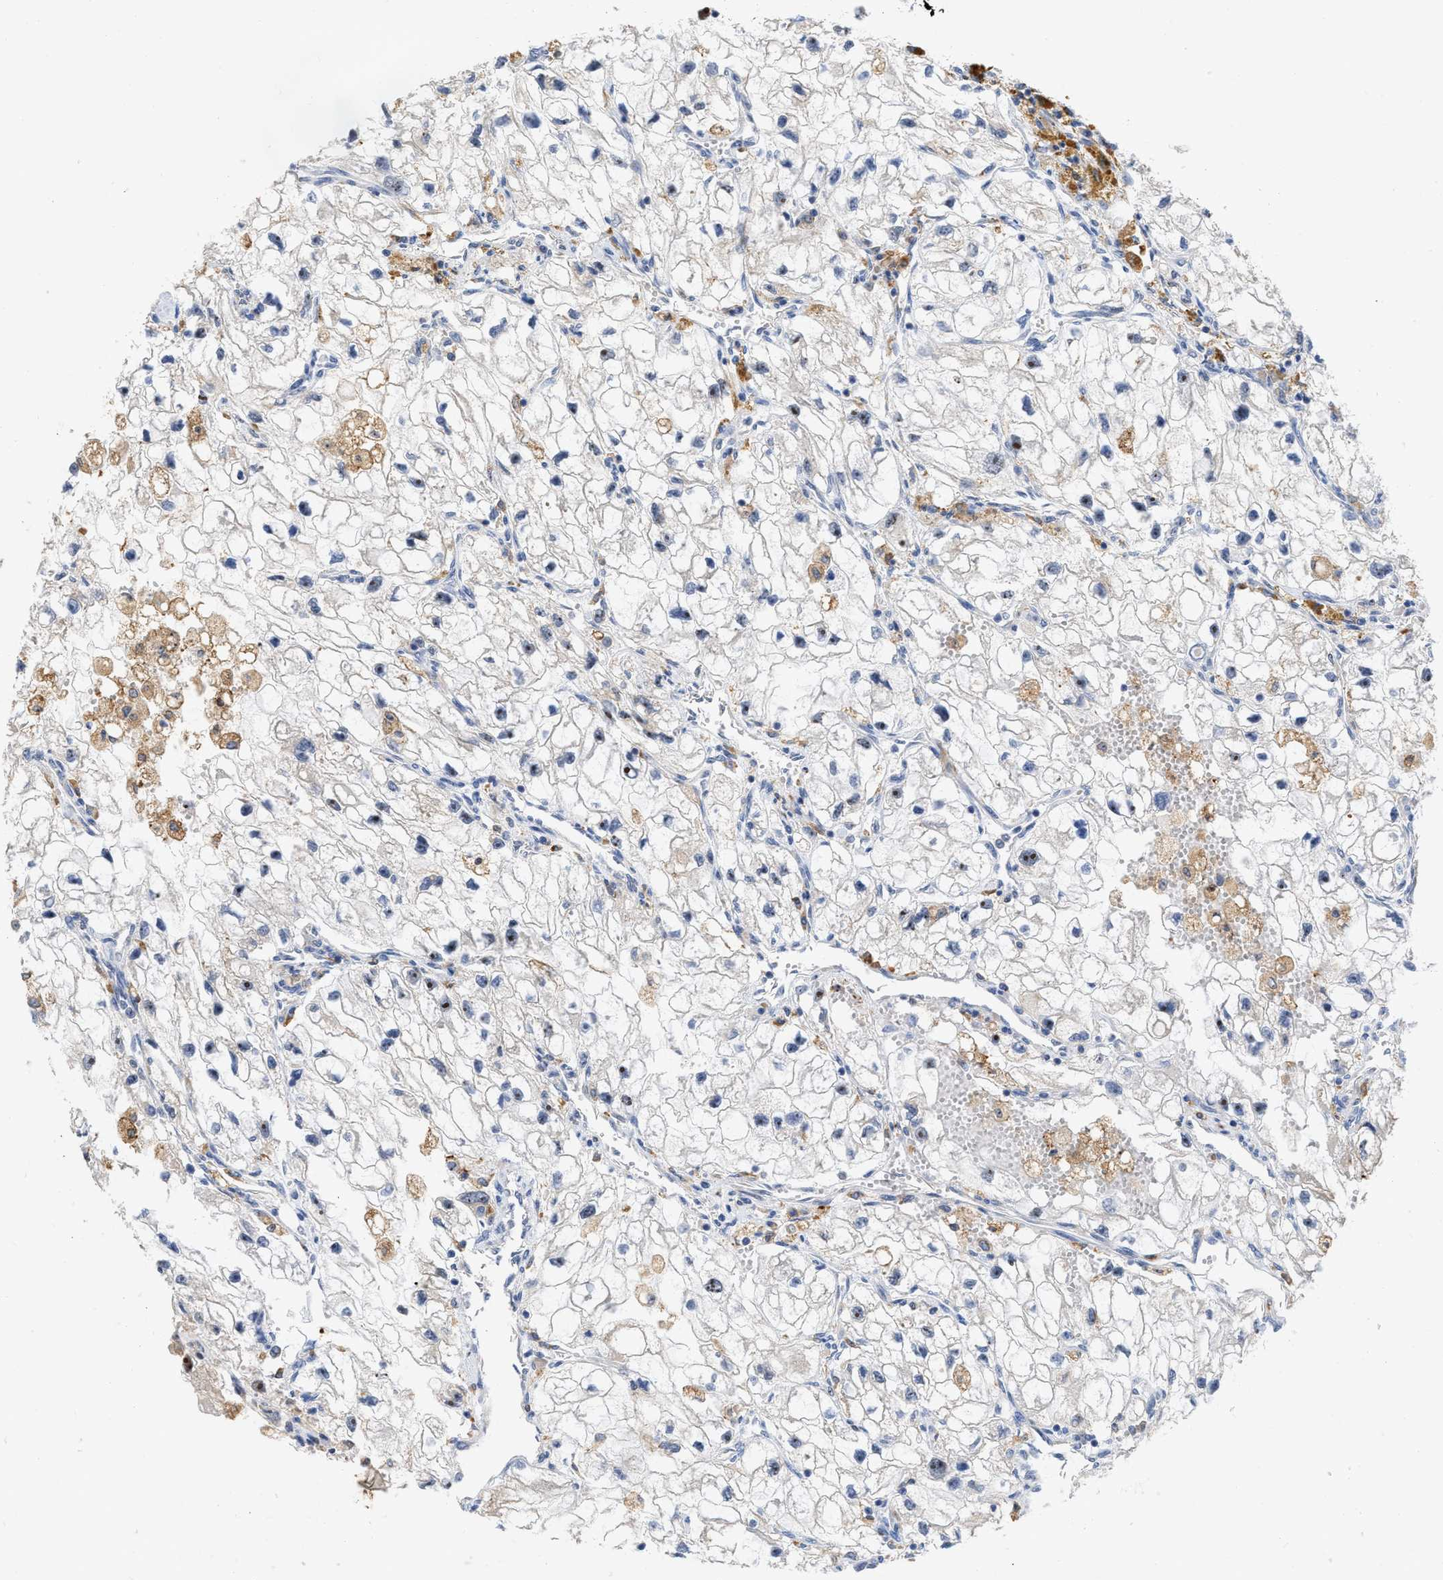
{"staining": {"intensity": "moderate", "quantity": "25%-75%", "location": "nuclear"}, "tissue": "renal cancer", "cell_type": "Tumor cells", "image_type": "cancer", "snomed": [{"axis": "morphology", "description": "Adenocarcinoma, NOS"}, {"axis": "topography", "description": "Kidney"}], "caption": "Renal cancer was stained to show a protein in brown. There is medium levels of moderate nuclear positivity in approximately 25%-75% of tumor cells.", "gene": "ELAC2", "patient": {"sex": "female", "age": 70}}